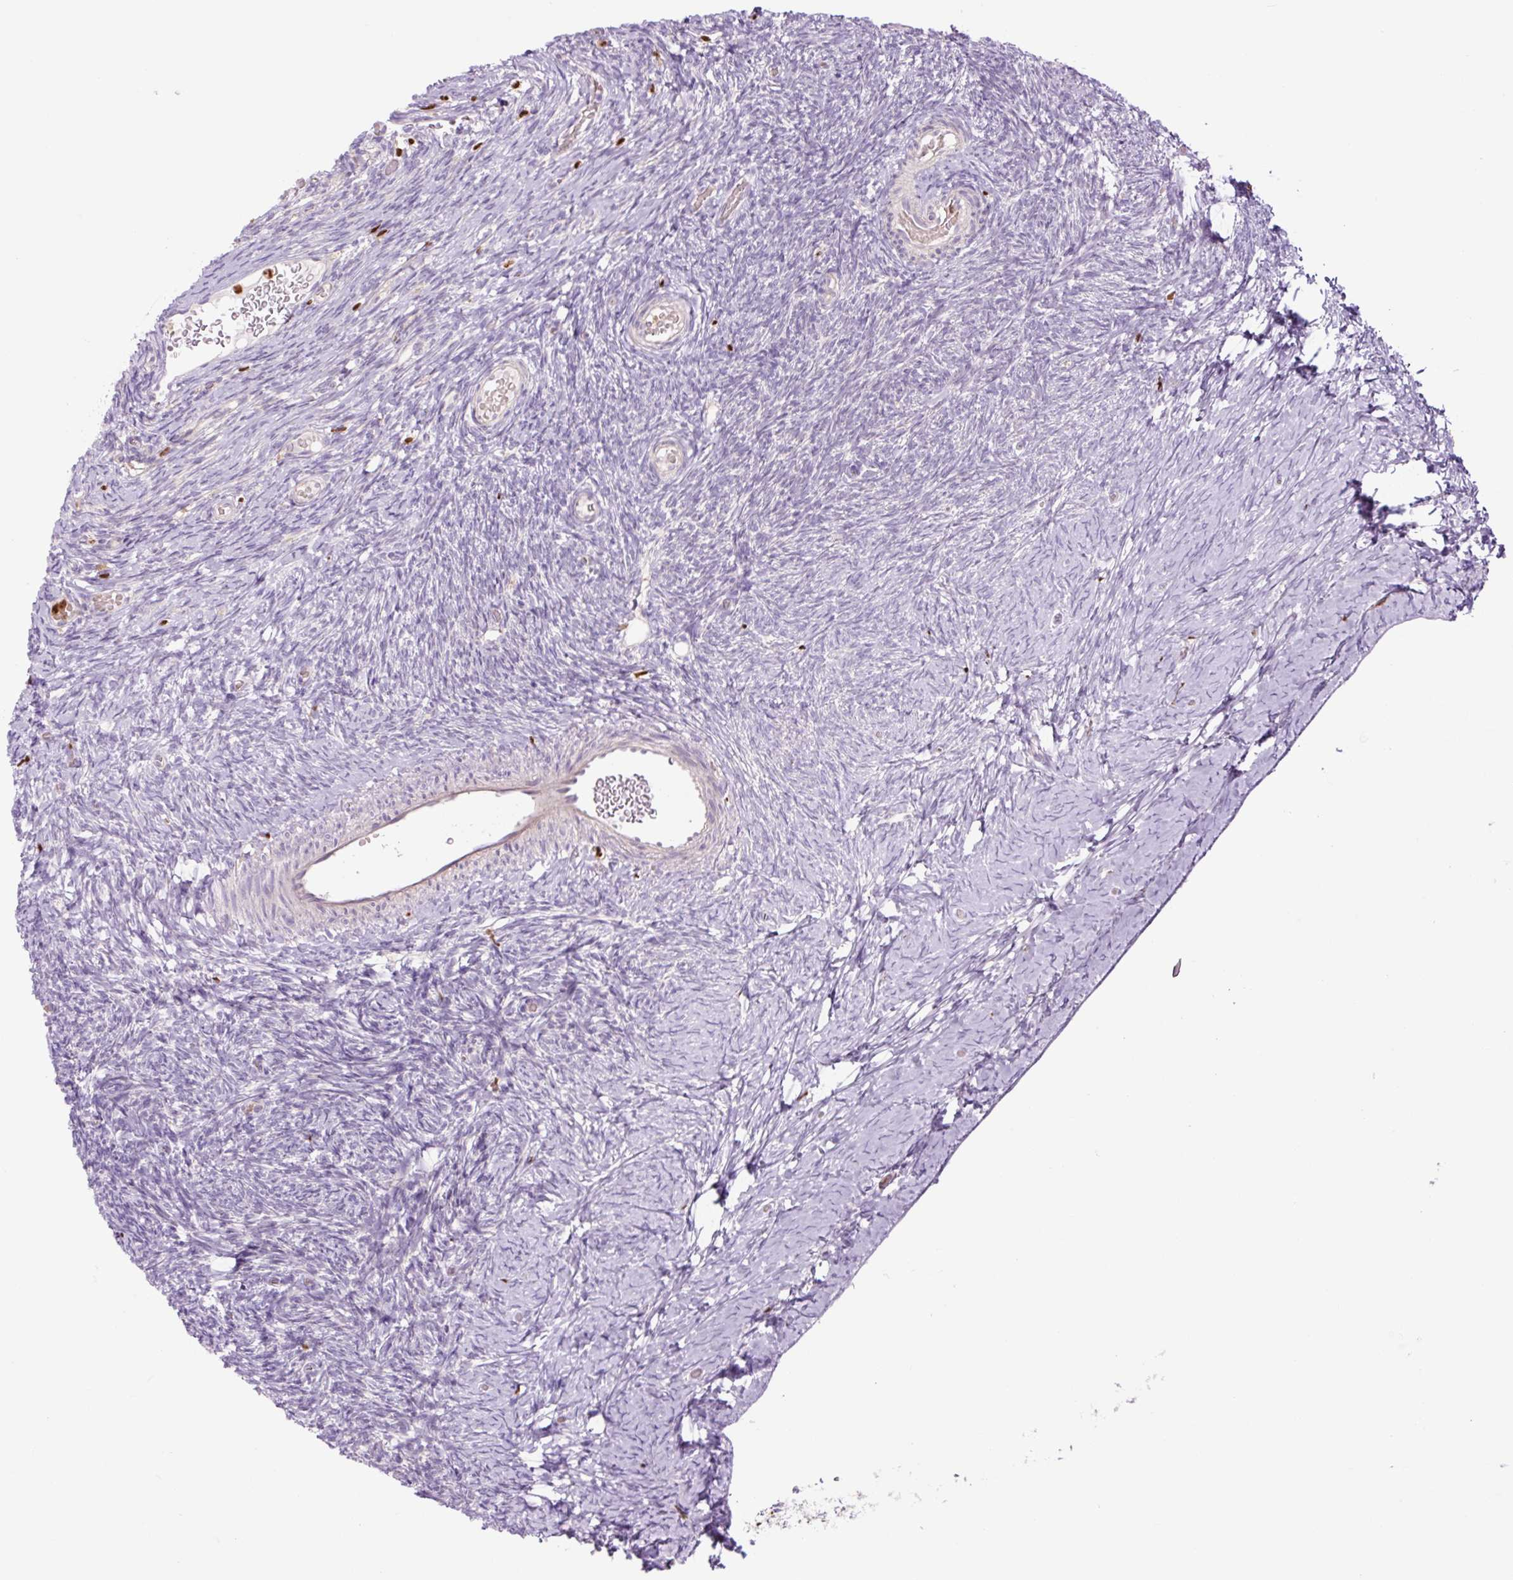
{"staining": {"intensity": "negative", "quantity": "none", "location": "none"}, "tissue": "ovary", "cell_type": "Follicle cells", "image_type": "normal", "snomed": [{"axis": "morphology", "description": "Normal tissue, NOS"}, {"axis": "topography", "description": "Ovary"}], "caption": "IHC image of unremarkable ovary: human ovary stained with DAB (3,3'-diaminobenzidine) demonstrates no significant protein positivity in follicle cells. (IHC, brightfield microscopy, high magnification).", "gene": "SPI1", "patient": {"sex": "female", "age": 39}}